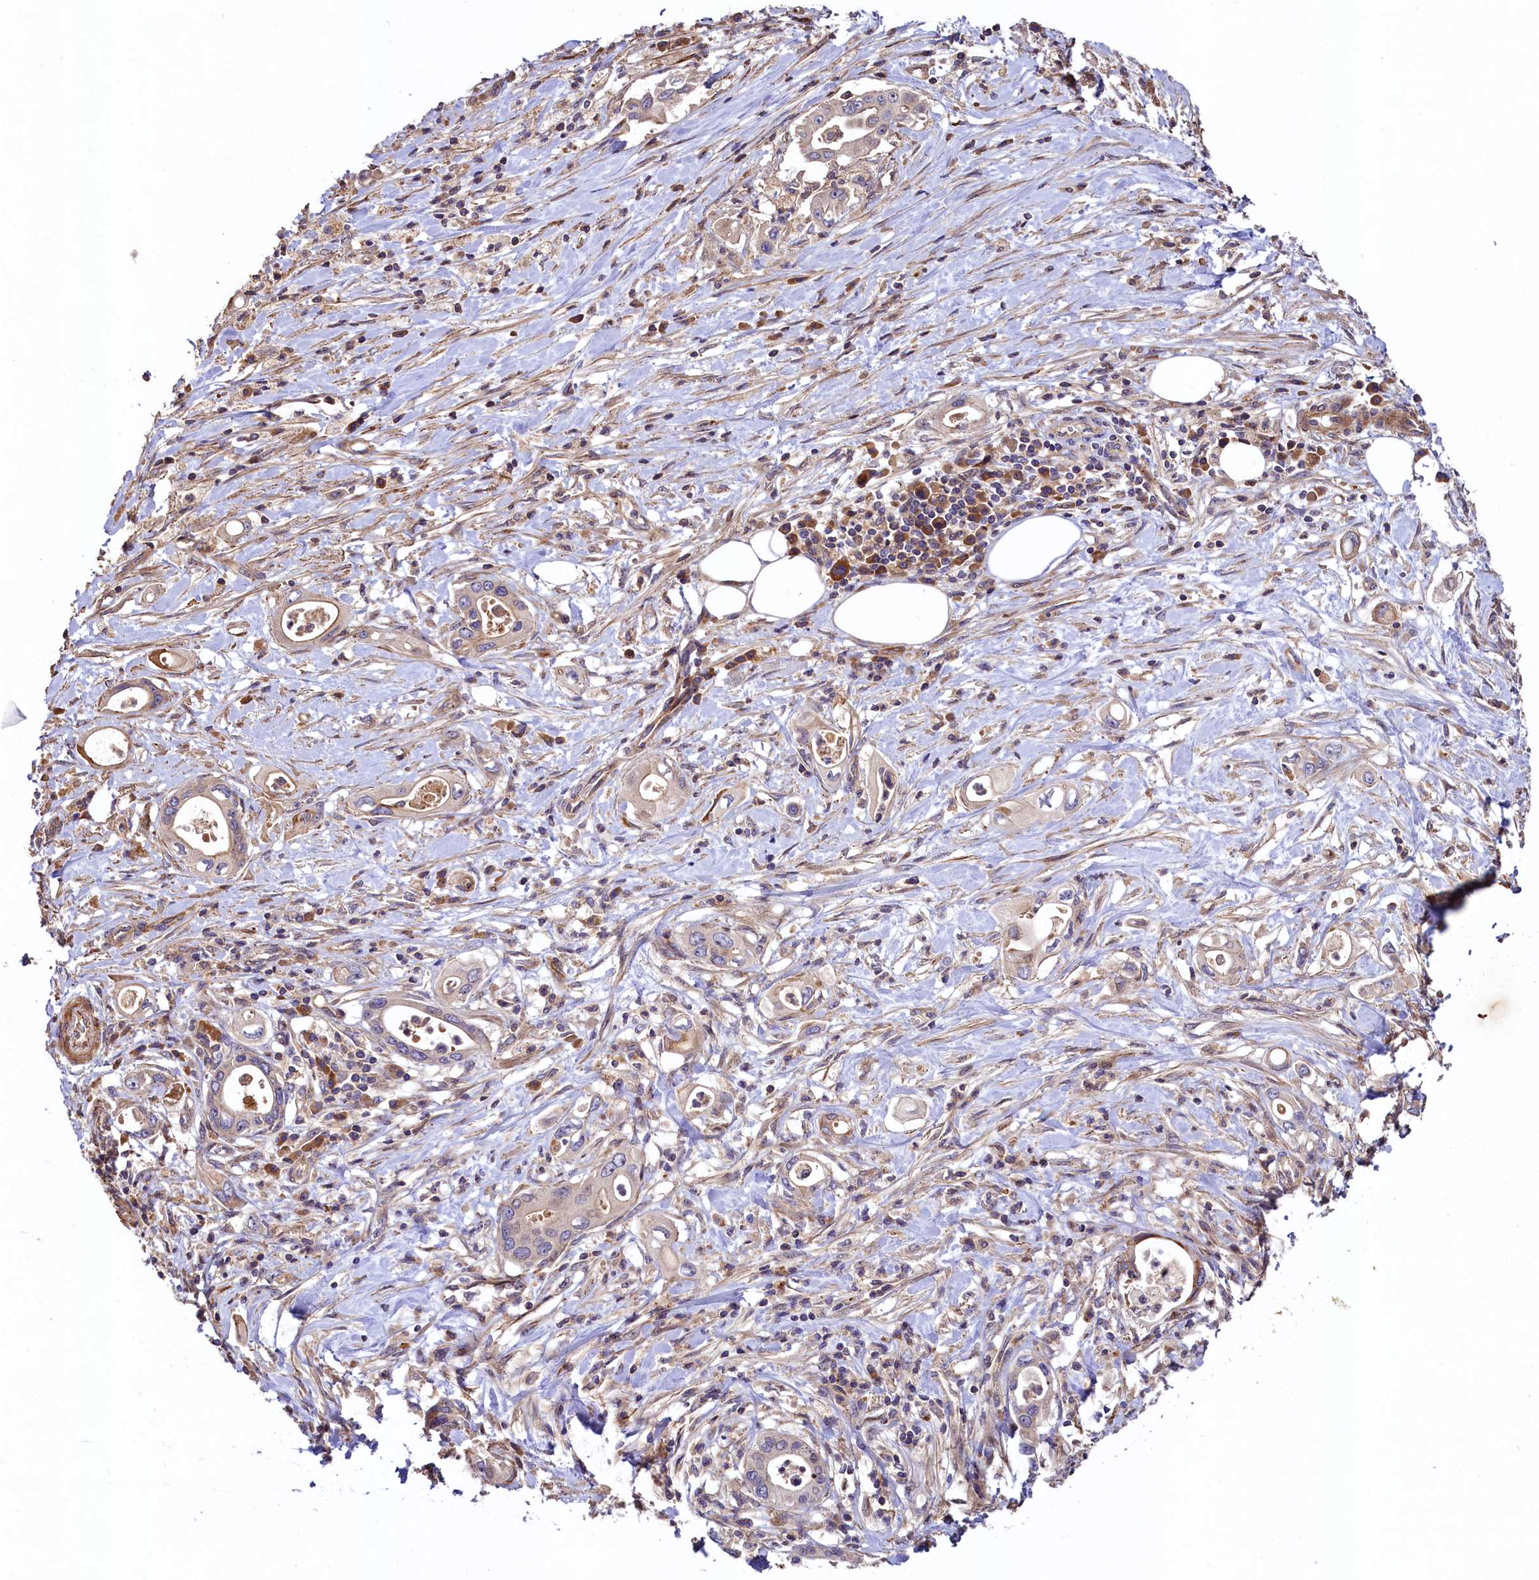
{"staining": {"intensity": "weak", "quantity": ">75%", "location": "cytoplasmic/membranous"}, "tissue": "pancreatic cancer", "cell_type": "Tumor cells", "image_type": "cancer", "snomed": [{"axis": "morphology", "description": "Adenocarcinoma, NOS"}, {"axis": "topography", "description": "Pancreas"}], "caption": "Immunohistochemical staining of human pancreatic cancer exhibits weak cytoplasmic/membranous protein positivity in about >75% of tumor cells.", "gene": "KLHDC4", "patient": {"sex": "female", "age": 77}}